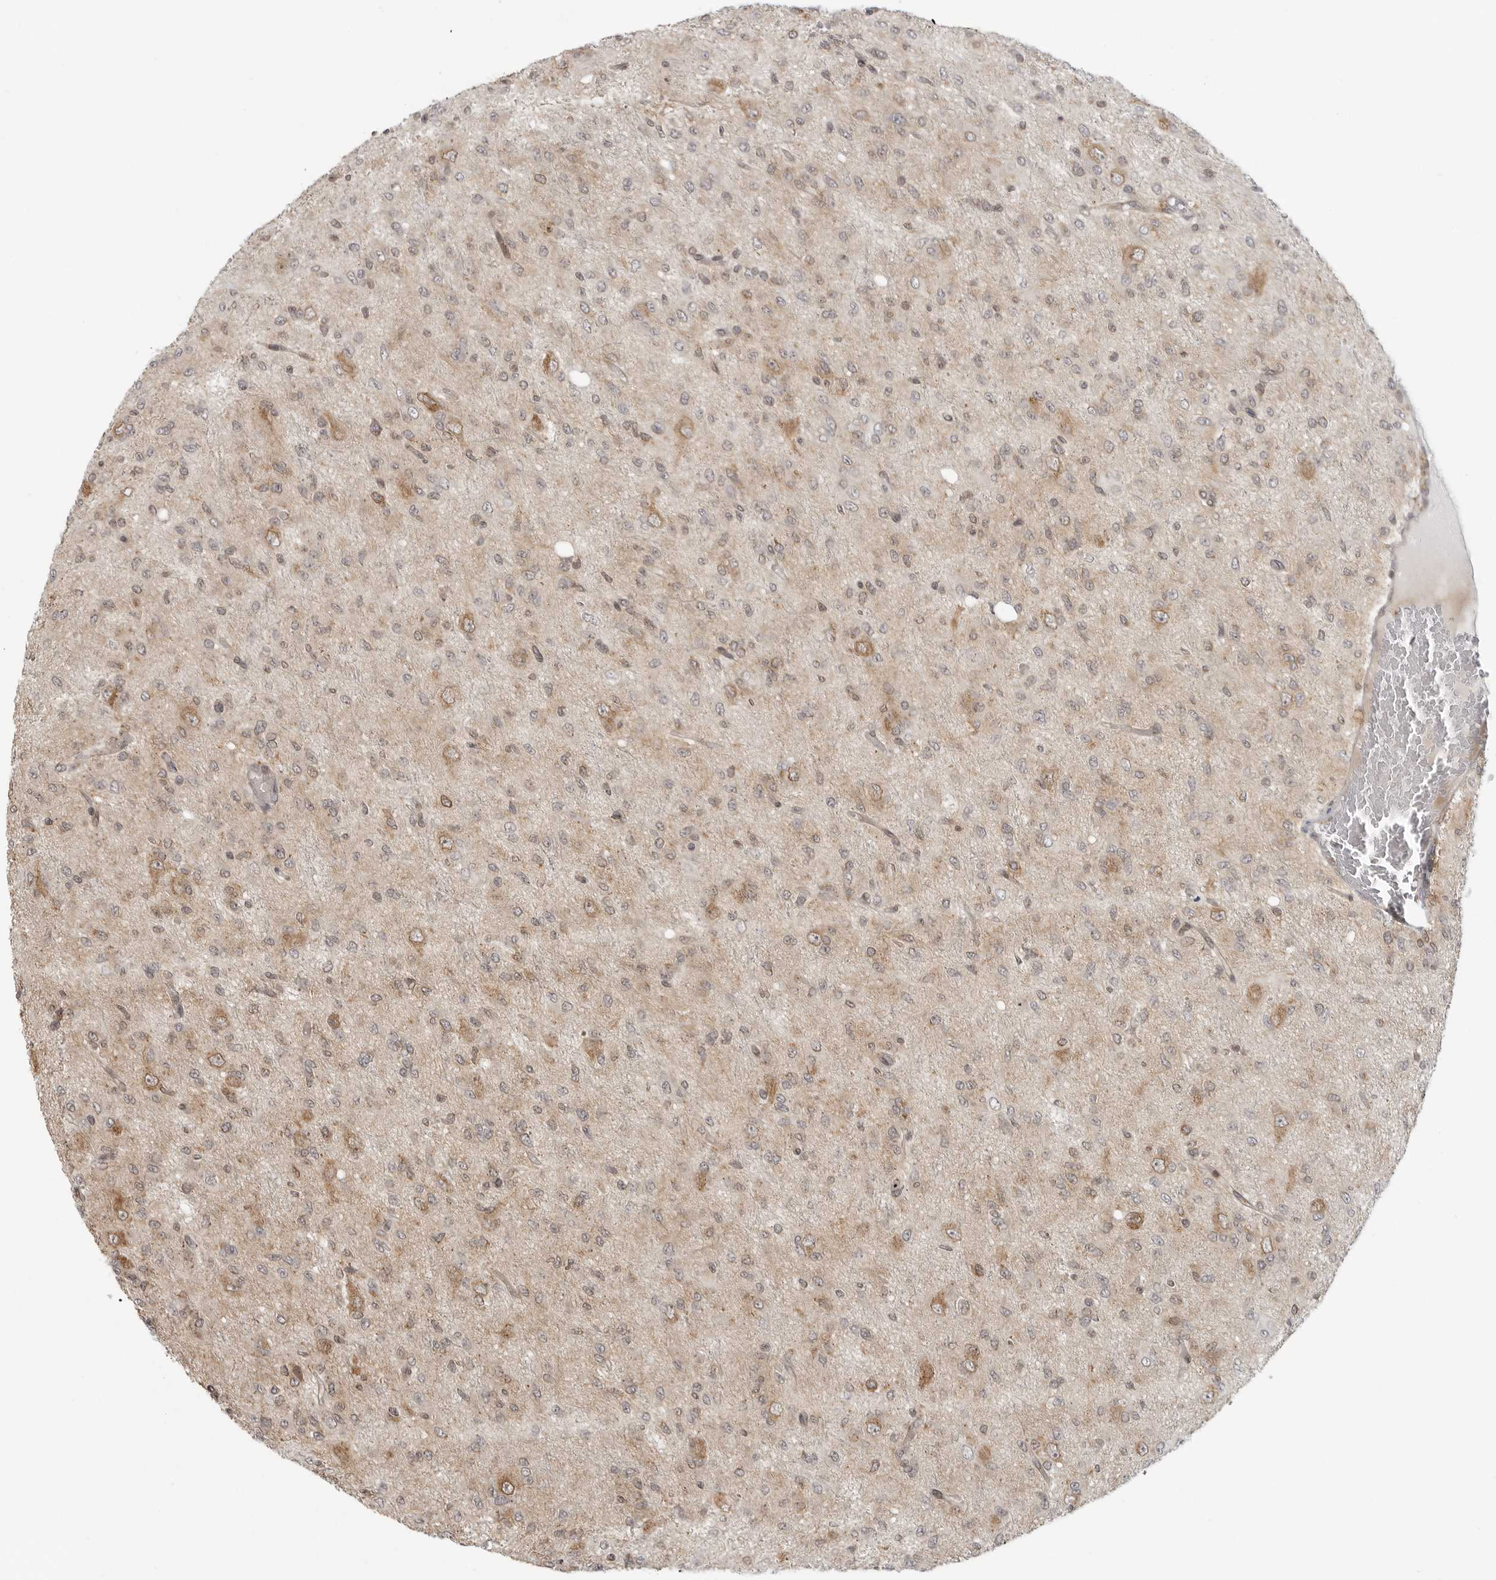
{"staining": {"intensity": "moderate", "quantity": "<25%", "location": "cytoplasmic/membranous"}, "tissue": "glioma", "cell_type": "Tumor cells", "image_type": "cancer", "snomed": [{"axis": "morphology", "description": "Glioma, malignant, High grade"}, {"axis": "topography", "description": "Brain"}], "caption": "Immunohistochemical staining of human malignant high-grade glioma displays low levels of moderate cytoplasmic/membranous protein expression in approximately <25% of tumor cells. (DAB = brown stain, brightfield microscopy at high magnification).", "gene": "COPA", "patient": {"sex": "female", "age": 59}}